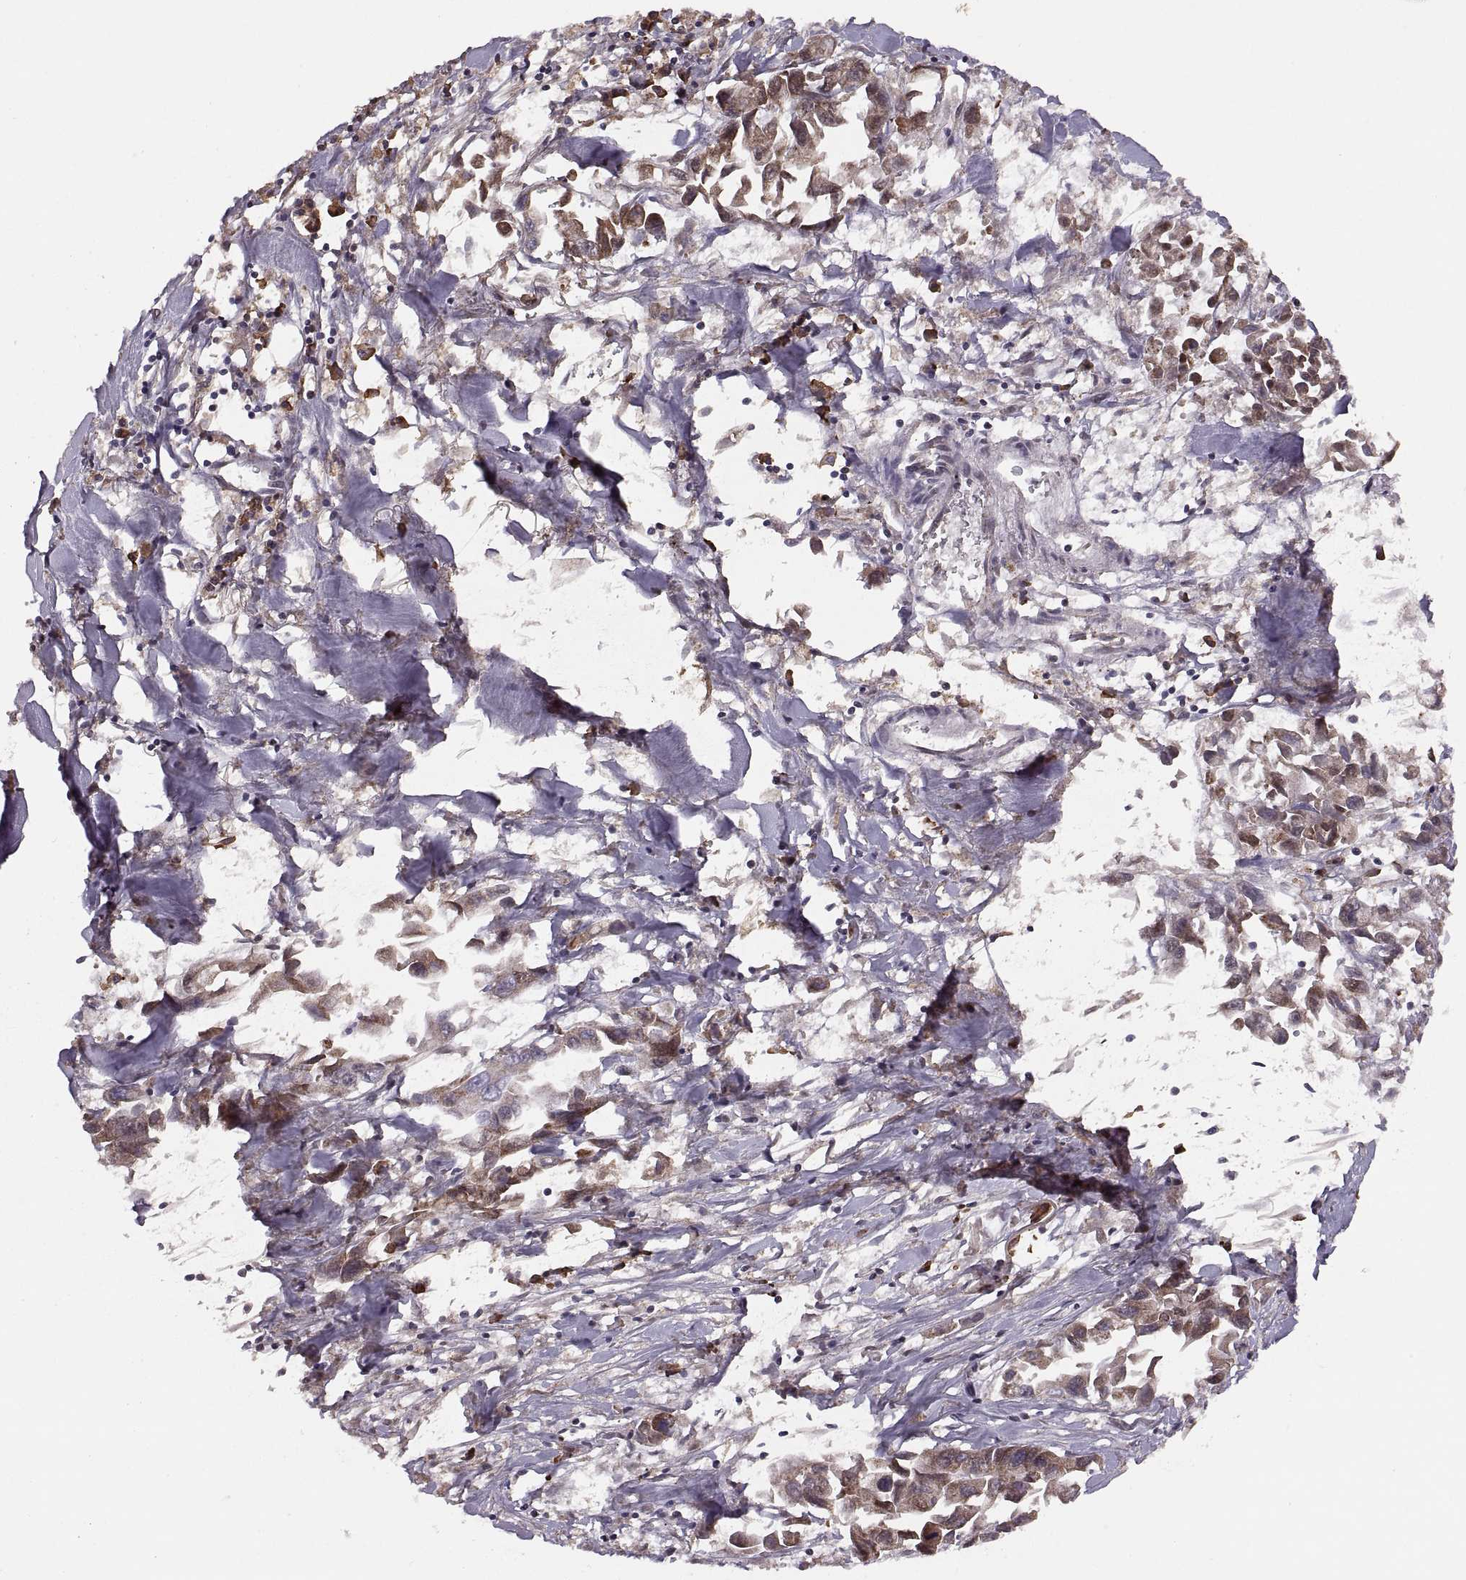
{"staining": {"intensity": "moderate", "quantity": "25%-75%", "location": "cytoplasmic/membranous"}, "tissue": "pancreatic cancer", "cell_type": "Tumor cells", "image_type": "cancer", "snomed": [{"axis": "morphology", "description": "Adenocarcinoma, NOS"}, {"axis": "topography", "description": "Pancreas"}], "caption": "Immunohistochemical staining of human pancreatic cancer shows medium levels of moderate cytoplasmic/membranous protein expression in approximately 25%-75% of tumor cells. The staining was performed using DAB to visualize the protein expression in brown, while the nuclei were stained in blue with hematoxylin (Magnification: 20x).", "gene": "RFT1", "patient": {"sex": "female", "age": 83}}